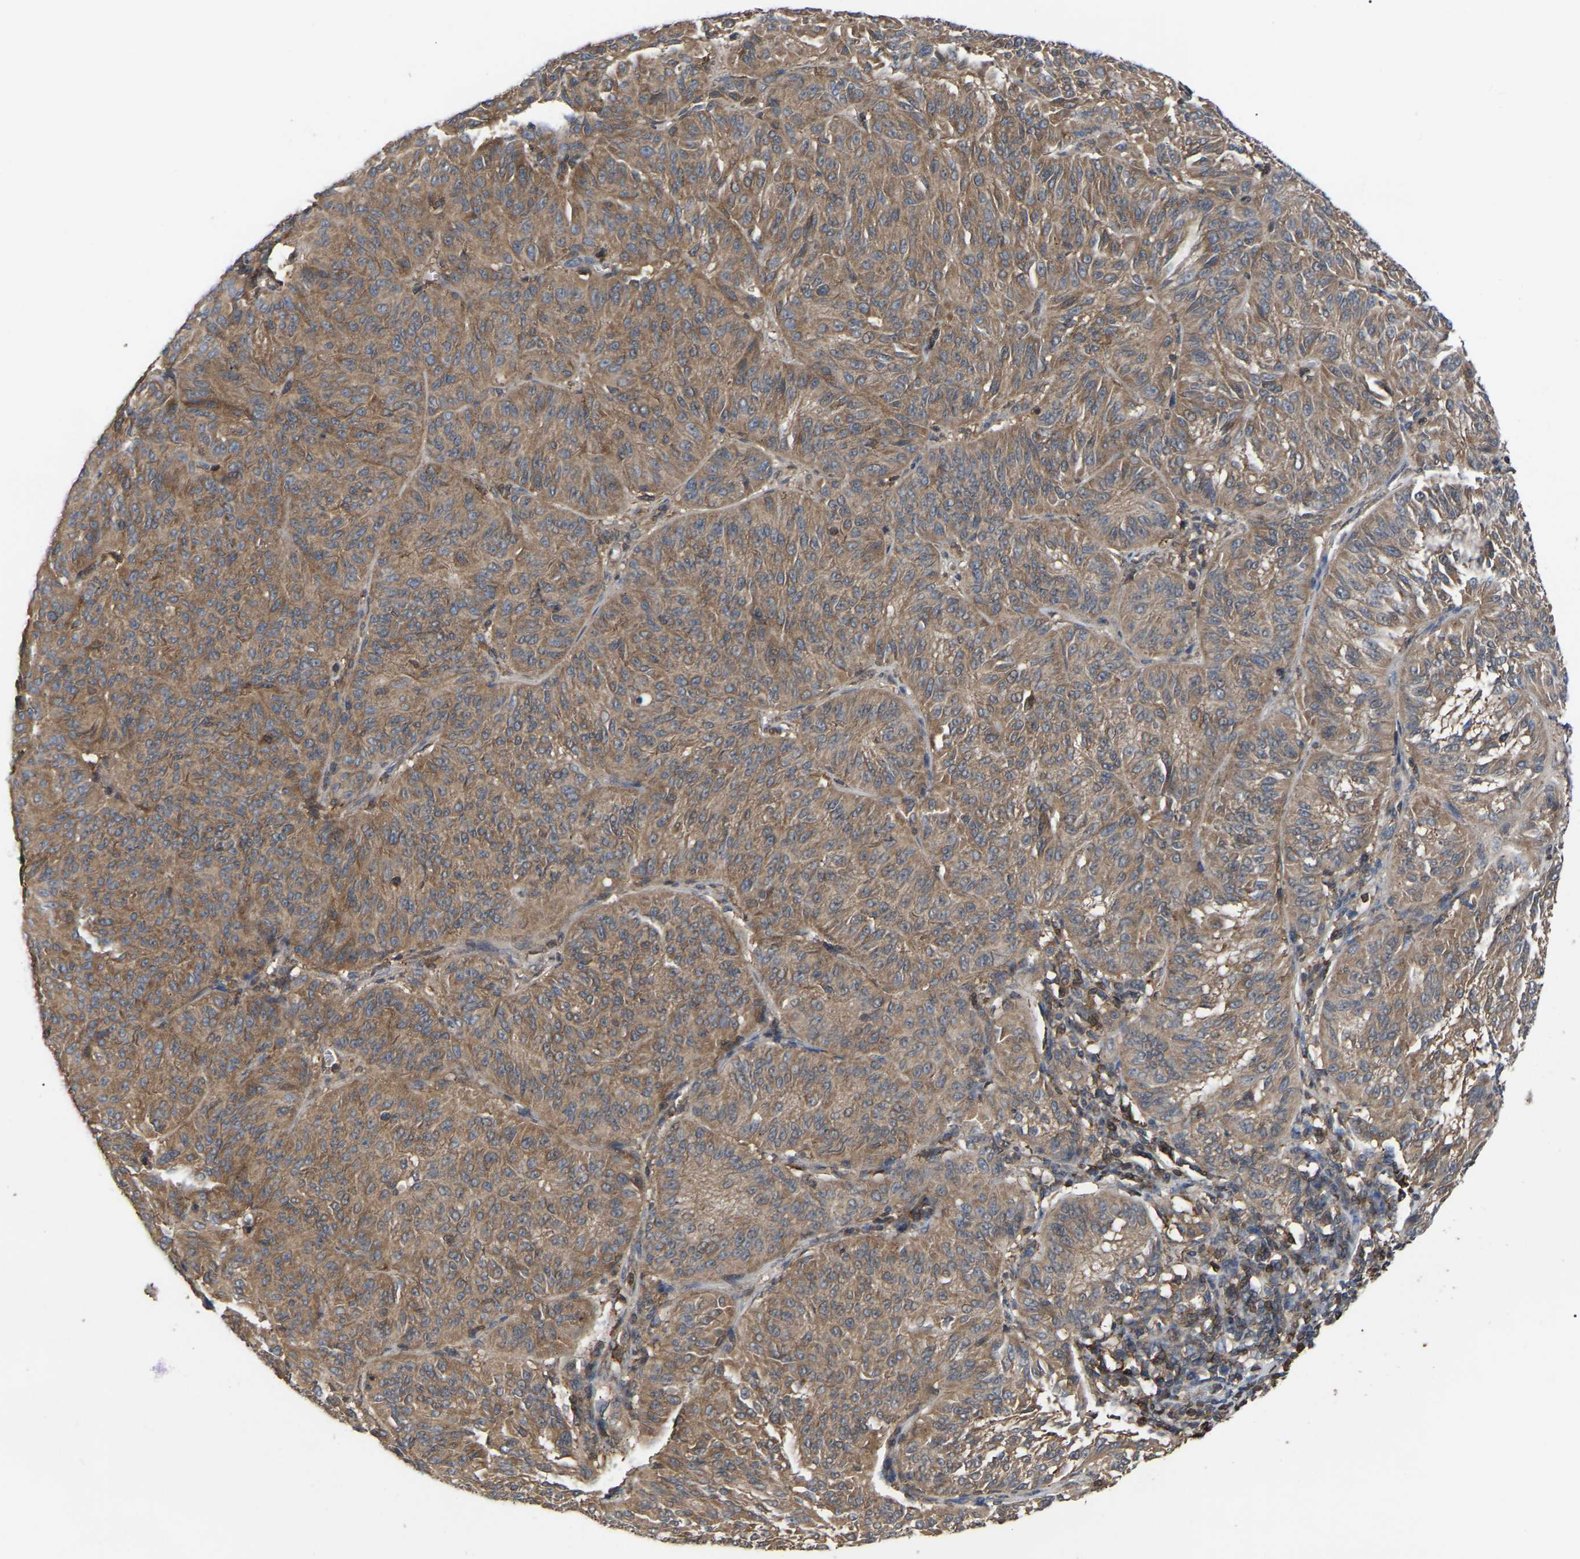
{"staining": {"intensity": "moderate", "quantity": "25%-75%", "location": "cytoplasmic/membranous"}, "tissue": "melanoma", "cell_type": "Tumor cells", "image_type": "cancer", "snomed": [{"axis": "morphology", "description": "Malignant melanoma, NOS"}, {"axis": "topography", "description": "Skin"}], "caption": "Immunohistochemical staining of human melanoma exhibits medium levels of moderate cytoplasmic/membranous protein positivity in about 25%-75% of tumor cells. (Stains: DAB in brown, nuclei in blue, Microscopy: brightfield microscopy at high magnification).", "gene": "CIT", "patient": {"sex": "female", "age": 72}}